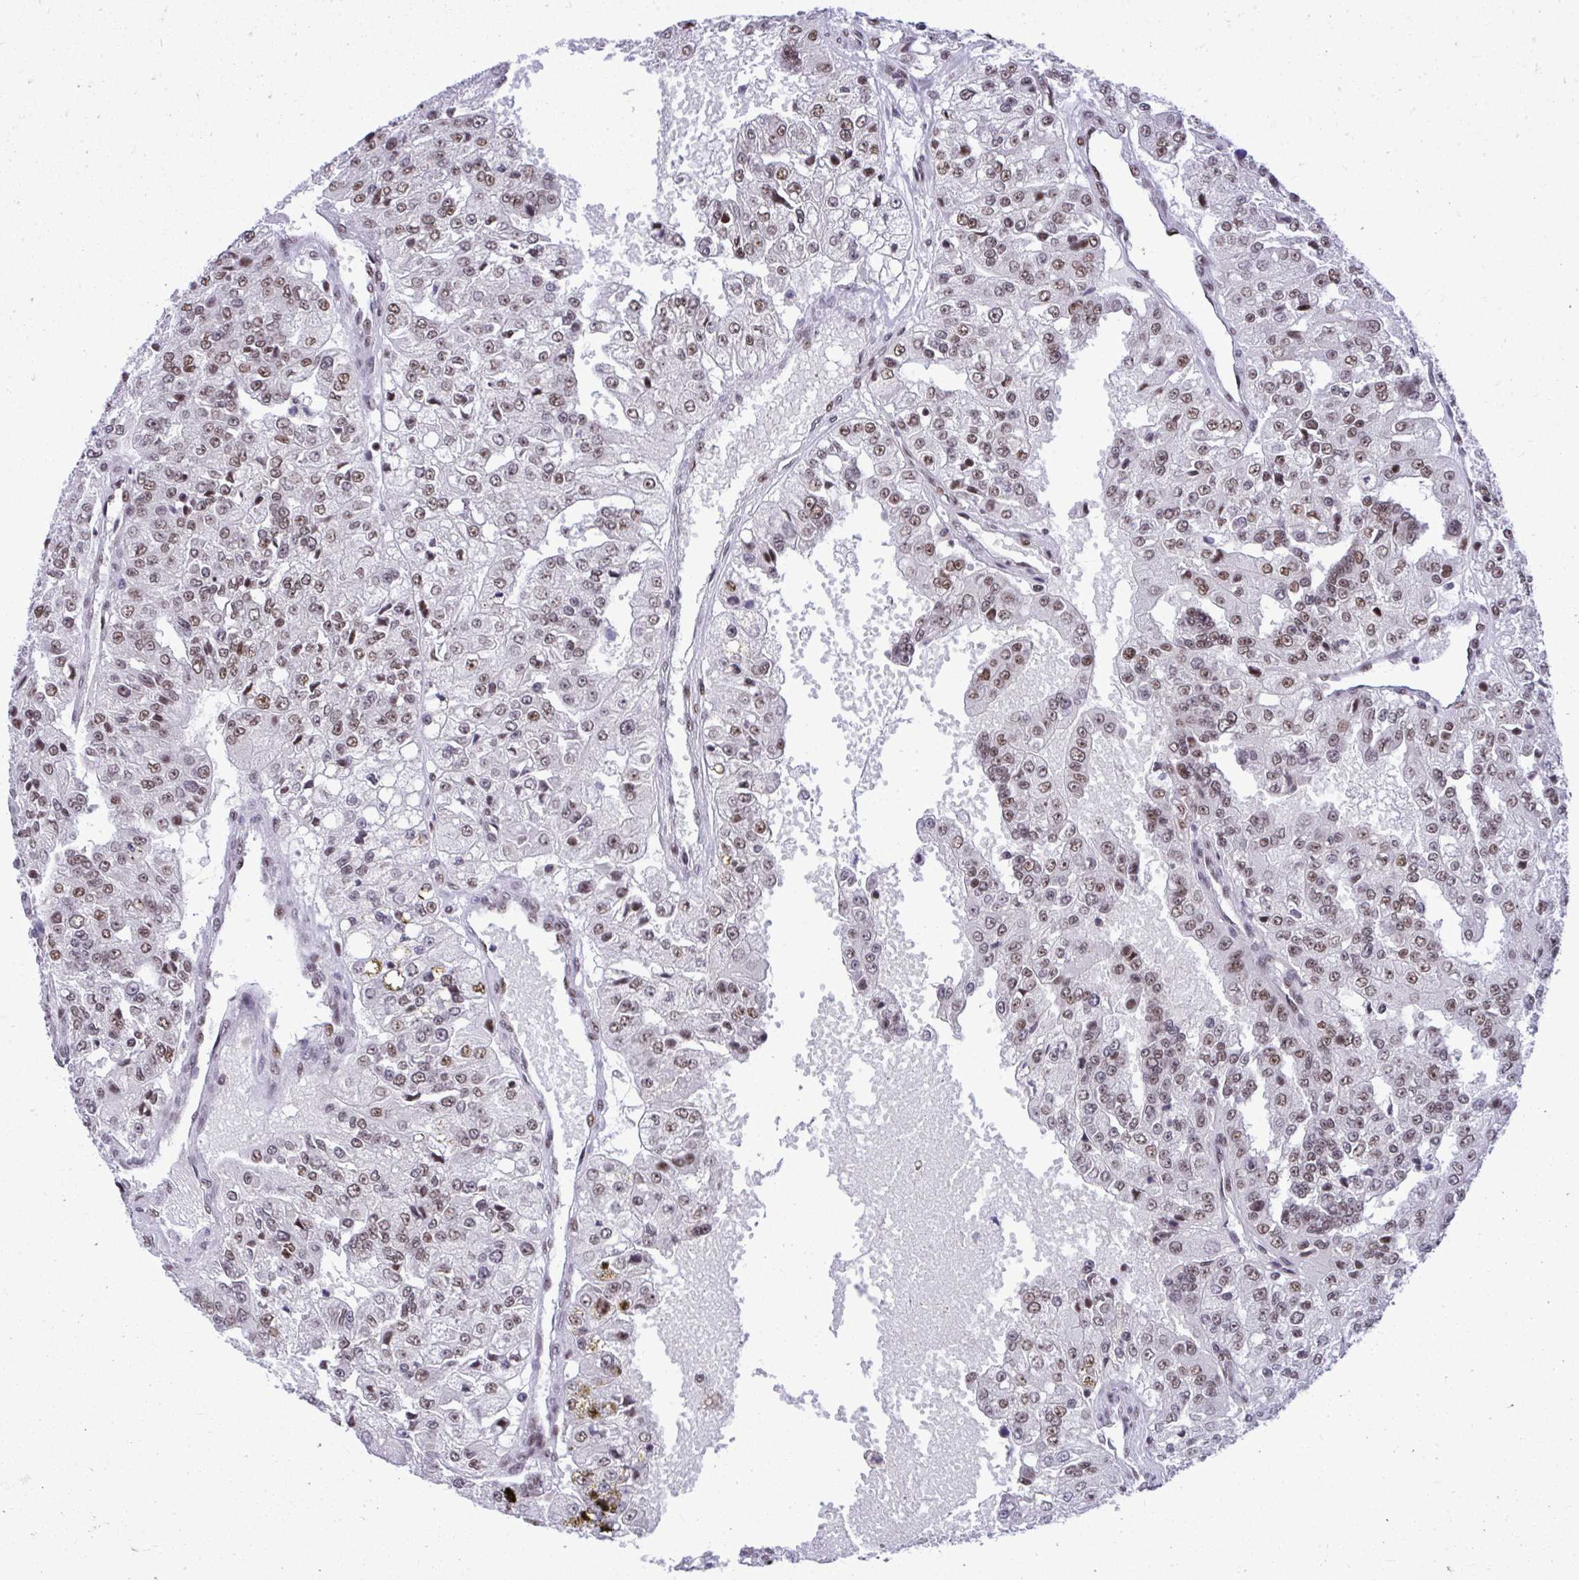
{"staining": {"intensity": "moderate", "quantity": ">75%", "location": "nuclear"}, "tissue": "renal cancer", "cell_type": "Tumor cells", "image_type": "cancer", "snomed": [{"axis": "morphology", "description": "Adenocarcinoma, NOS"}, {"axis": "topography", "description": "Kidney"}], "caption": "Brown immunohistochemical staining in adenocarcinoma (renal) exhibits moderate nuclear staining in about >75% of tumor cells.", "gene": "PRPF19", "patient": {"sex": "female", "age": 63}}